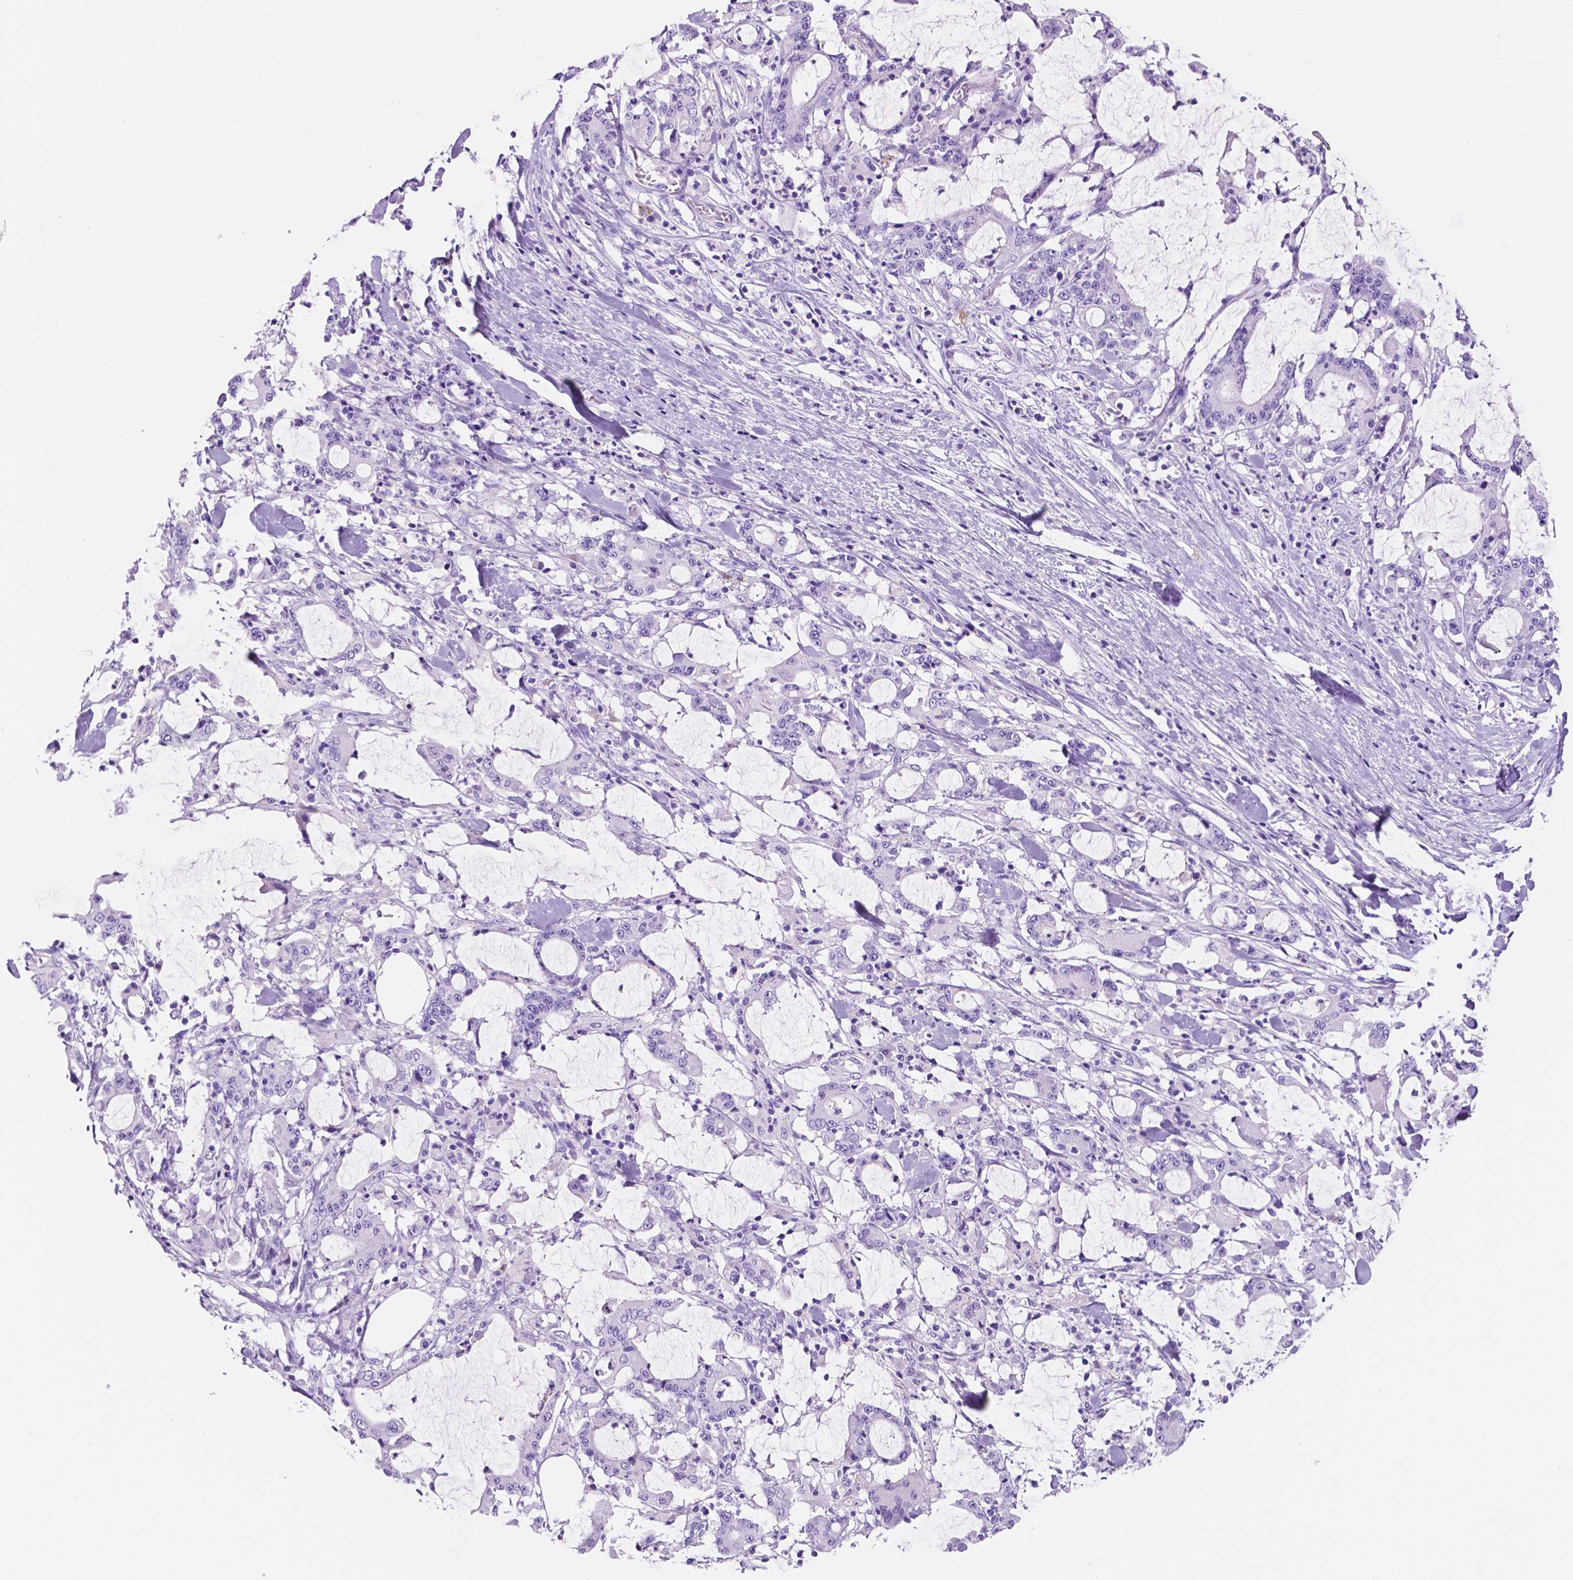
{"staining": {"intensity": "negative", "quantity": "none", "location": "none"}, "tissue": "stomach cancer", "cell_type": "Tumor cells", "image_type": "cancer", "snomed": [{"axis": "morphology", "description": "Adenocarcinoma, NOS"}, {"axis": "topography", "description": "Stomach, upper"}], "caption": "This image is of adenocarcinoma (stomach) stained with immunohistochemistry to label a protein in brown with the nuclei are counter-stained blue. There is no staining in tumor cells.", "gene": "FOXB2", "patient": {"sex": "male", "age": 68}}